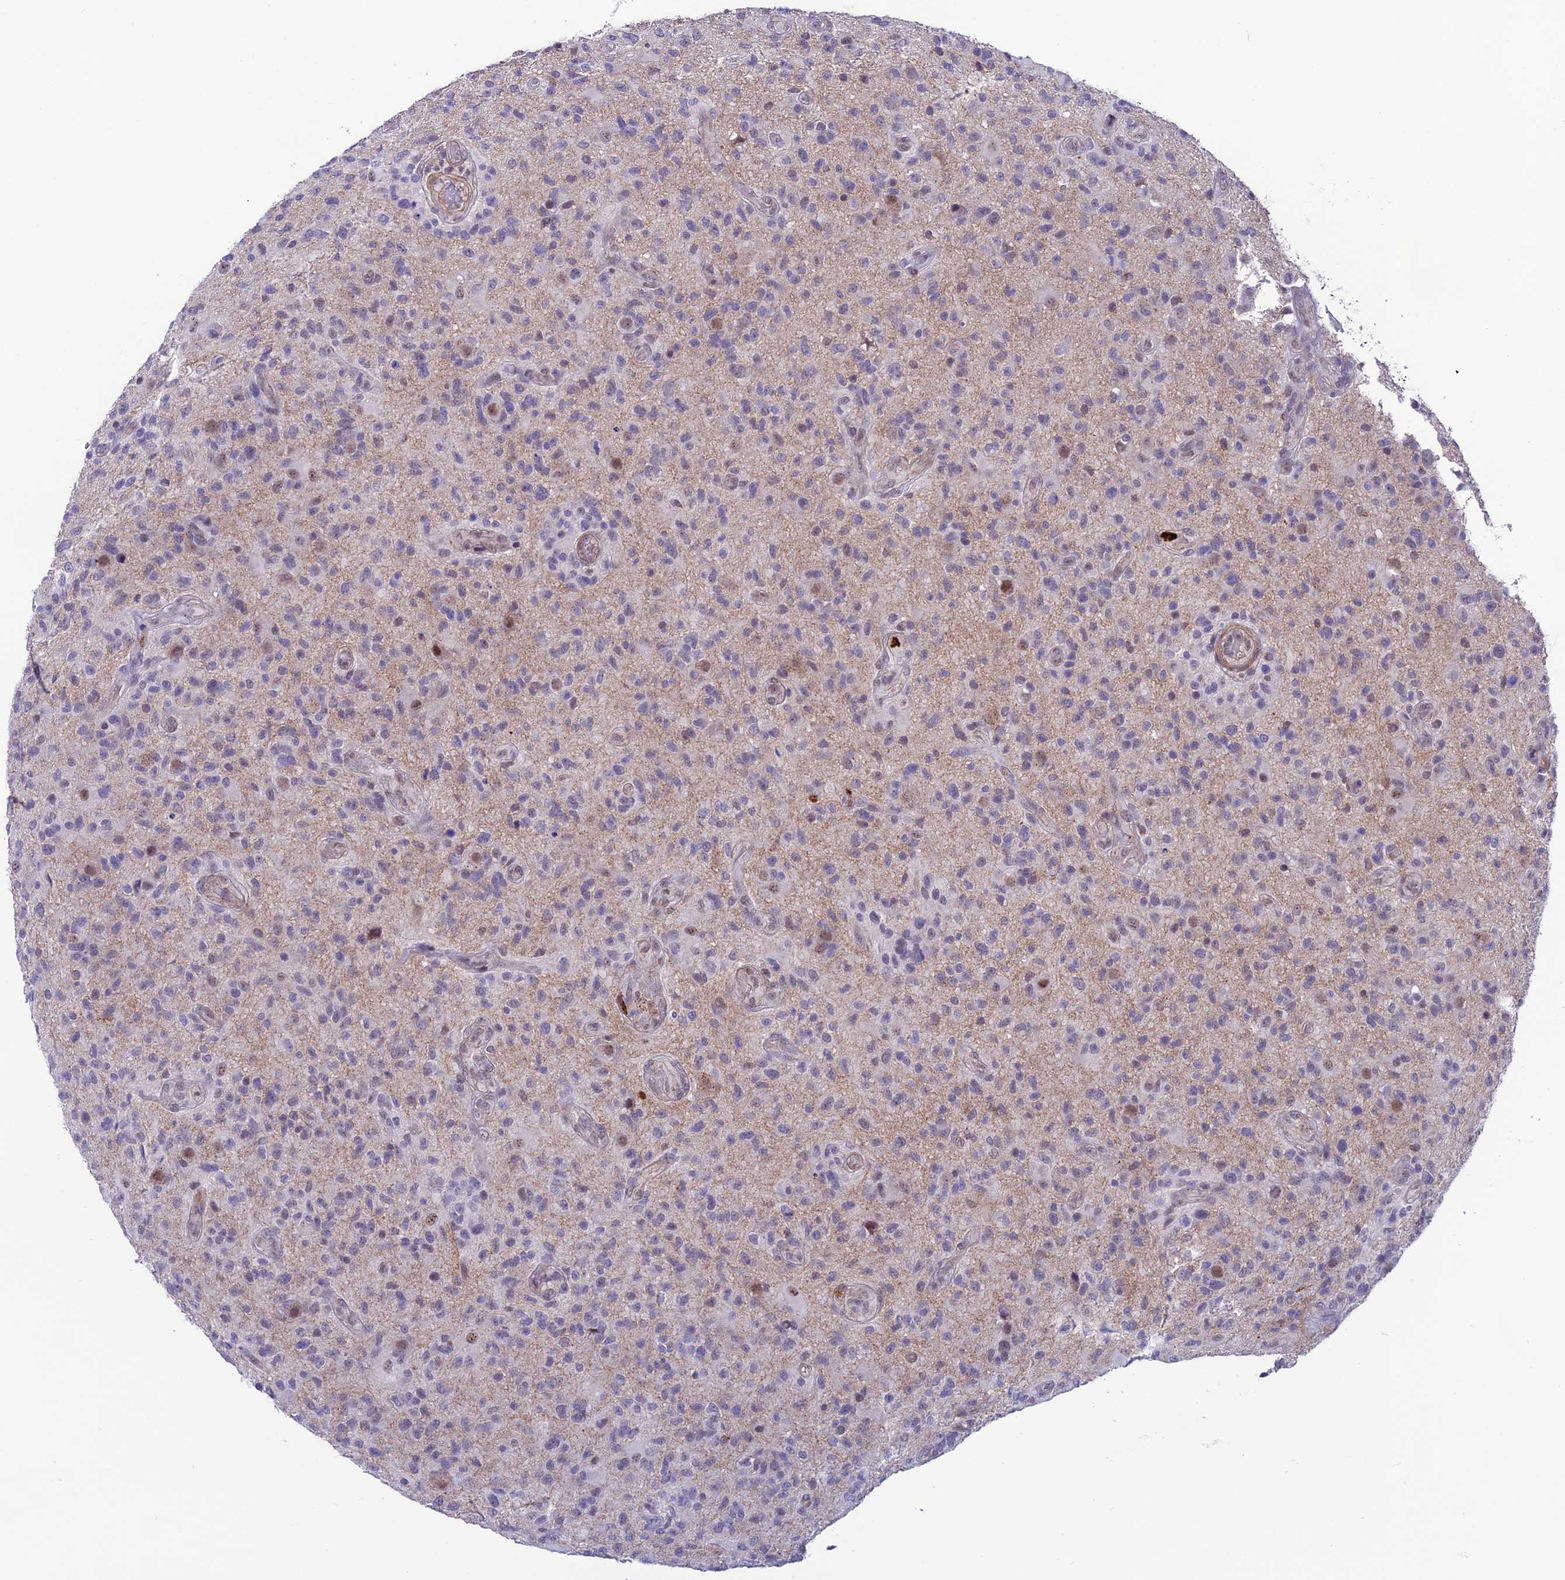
{"staining": {"intensity": "negative", "quantity": "none", "location": "none"}, "tissue": "glioma", "cell_type": "Tumor cells", "image_type": "cancer", "snomed": [{"axis": "morphology", "description": "Glioma, malignant, High grade"}, {"axis": "topography", "description": "Brain"}], "caption": "Immunohistochemical staining of malignant glioma (high-grade) demonstrates no significant staining in tumor cells. (Stains: DAB immunohistochemistry (IHC) with hematoxylin counter stain, Microscopy: brightfield microscopy at high magnification).", "gene": "COL6A6", "patient": {"sex": "male", "age": 47}}